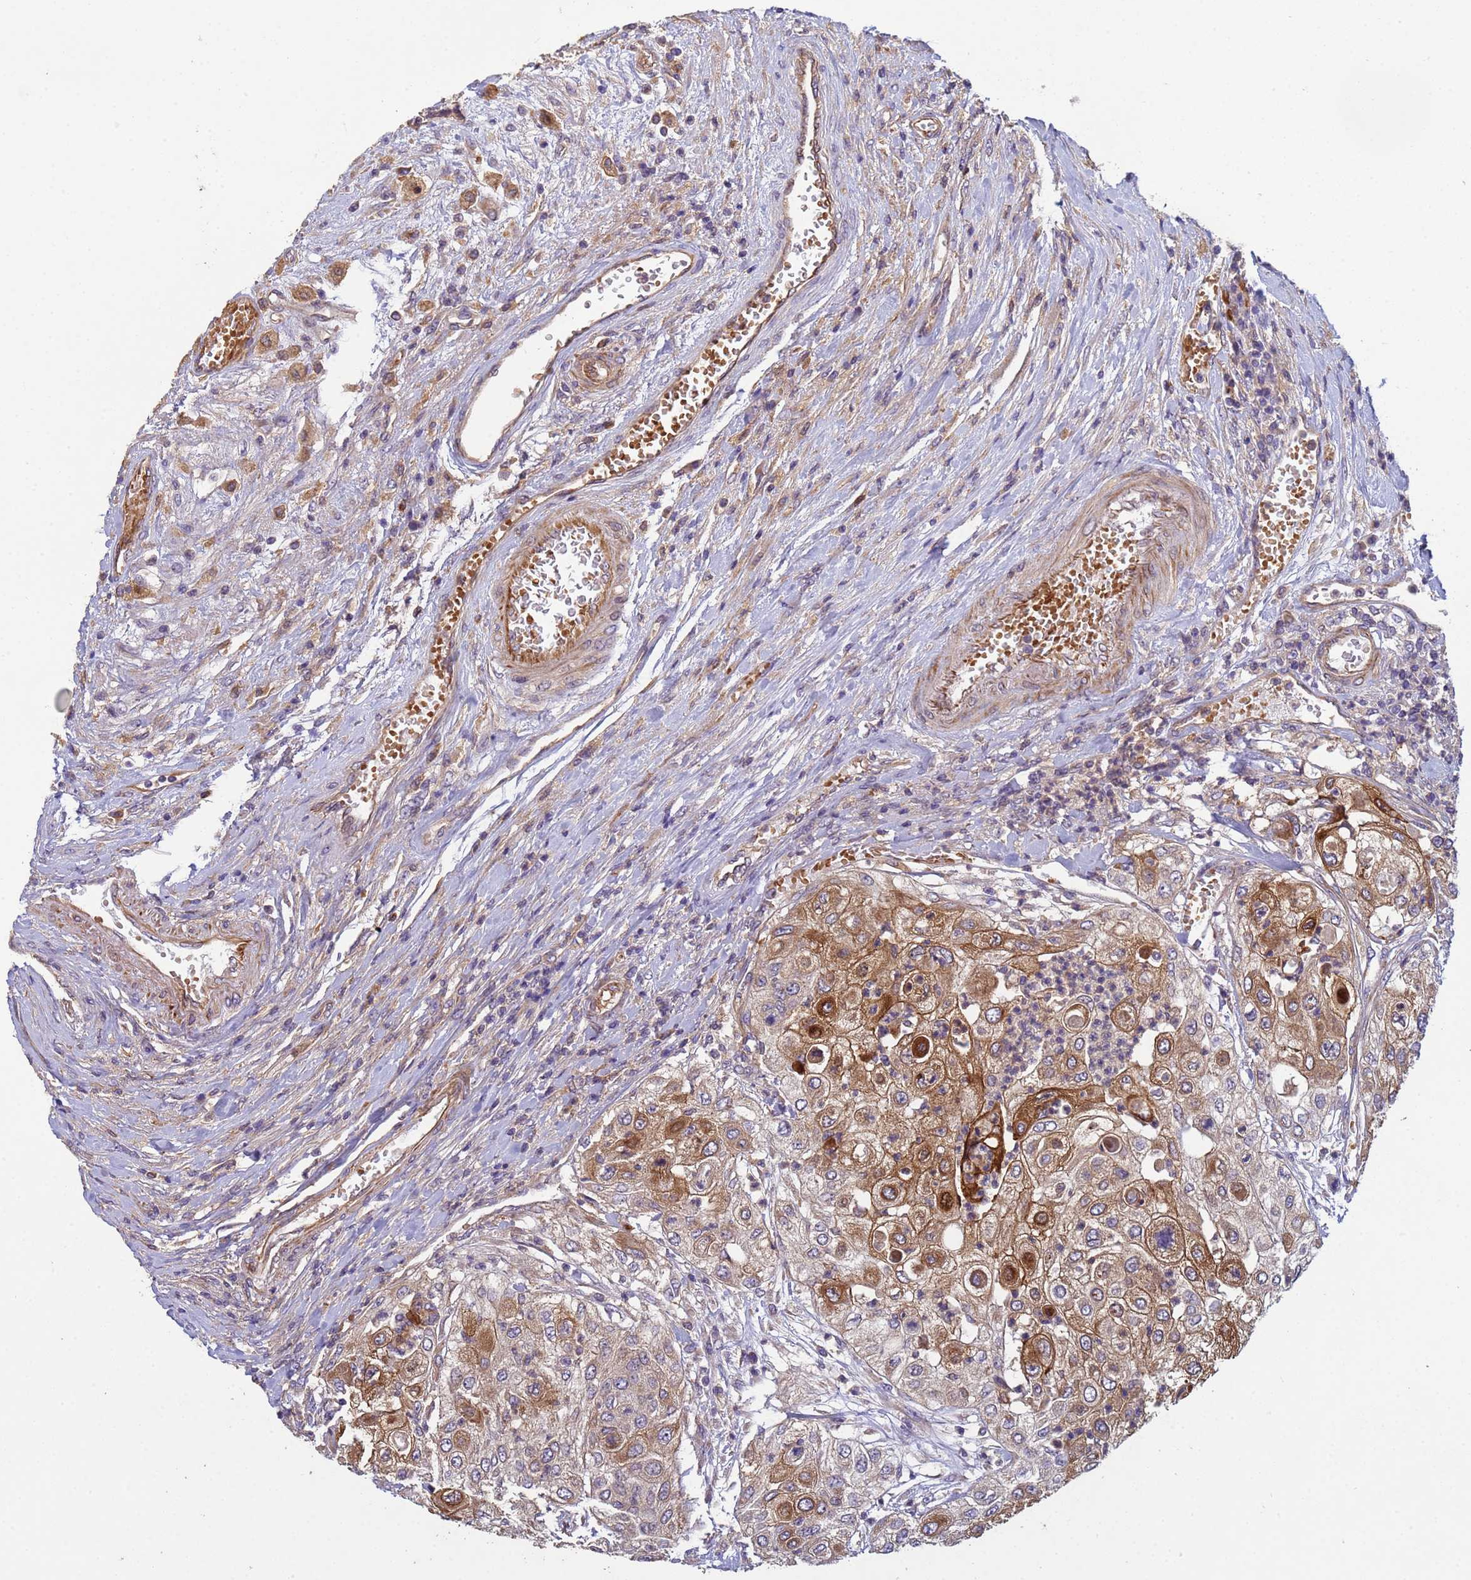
{"staining": {"intensity": "moderate", "quantity": ">75%", "location": "cytoplasmic/membranous"}, "tissue": "urothelial cancer", "cell_type": "Tumor cells", "image_type": "cancer", "snomed": [{"axis": "morphology", "description": "Urothelial carcinoma, High grade"}, {"axis": "topography", "description": "Urinary bladder"}], "caption": "Protein expression analysis of human urothelial cancer reveals moderate cytoplasmic/membranous expression in about >75% of tumor cells.", "gene": "RAB10", "patient": {"sex": "female", "age": 79}}